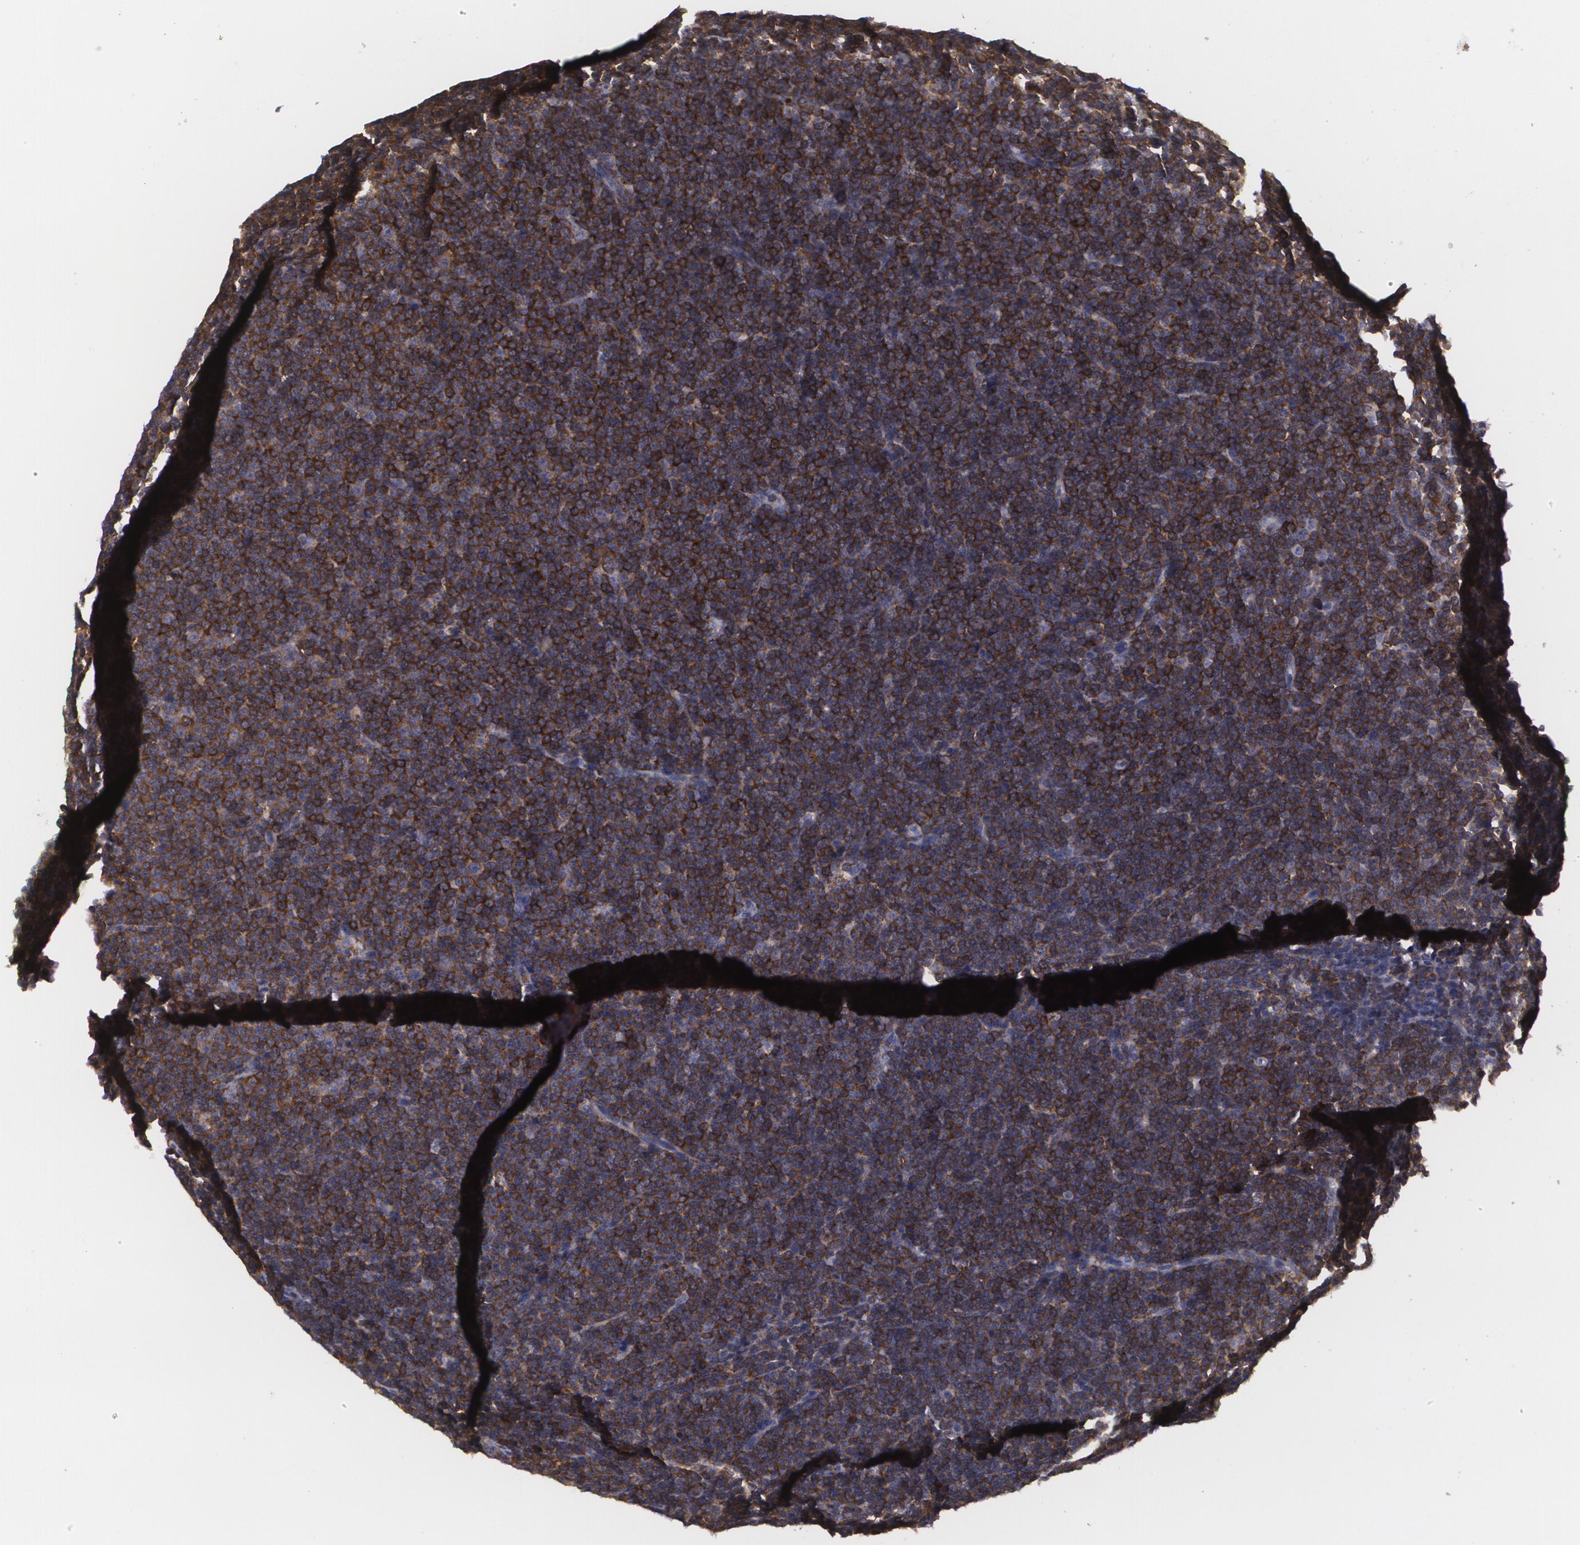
{"staining": {"intensity": "strong", "quantity": ">75%", "location": "cytoplasmic/membranous"}, "tissue": "lymphoma", "cell_type": "Tumor cells", "image_type": "cancer", "snomed": [{"axis": "morphology", "description": "Malignant lymphoma, non-Hodgkin's type, Low grade"}, {"axis": "topography", "description": "Lymph node"}], "caption": "Approximately >75% of tumor cells in human malignant lymphoma, non-Hodgkin's type (low-grade) reveal strong cytoplasmic/membranous protein positivity as visualized by brown immunohistochemical staining.", "gene": "BIN1", "patient": {"sex": "female", "age": 69}}